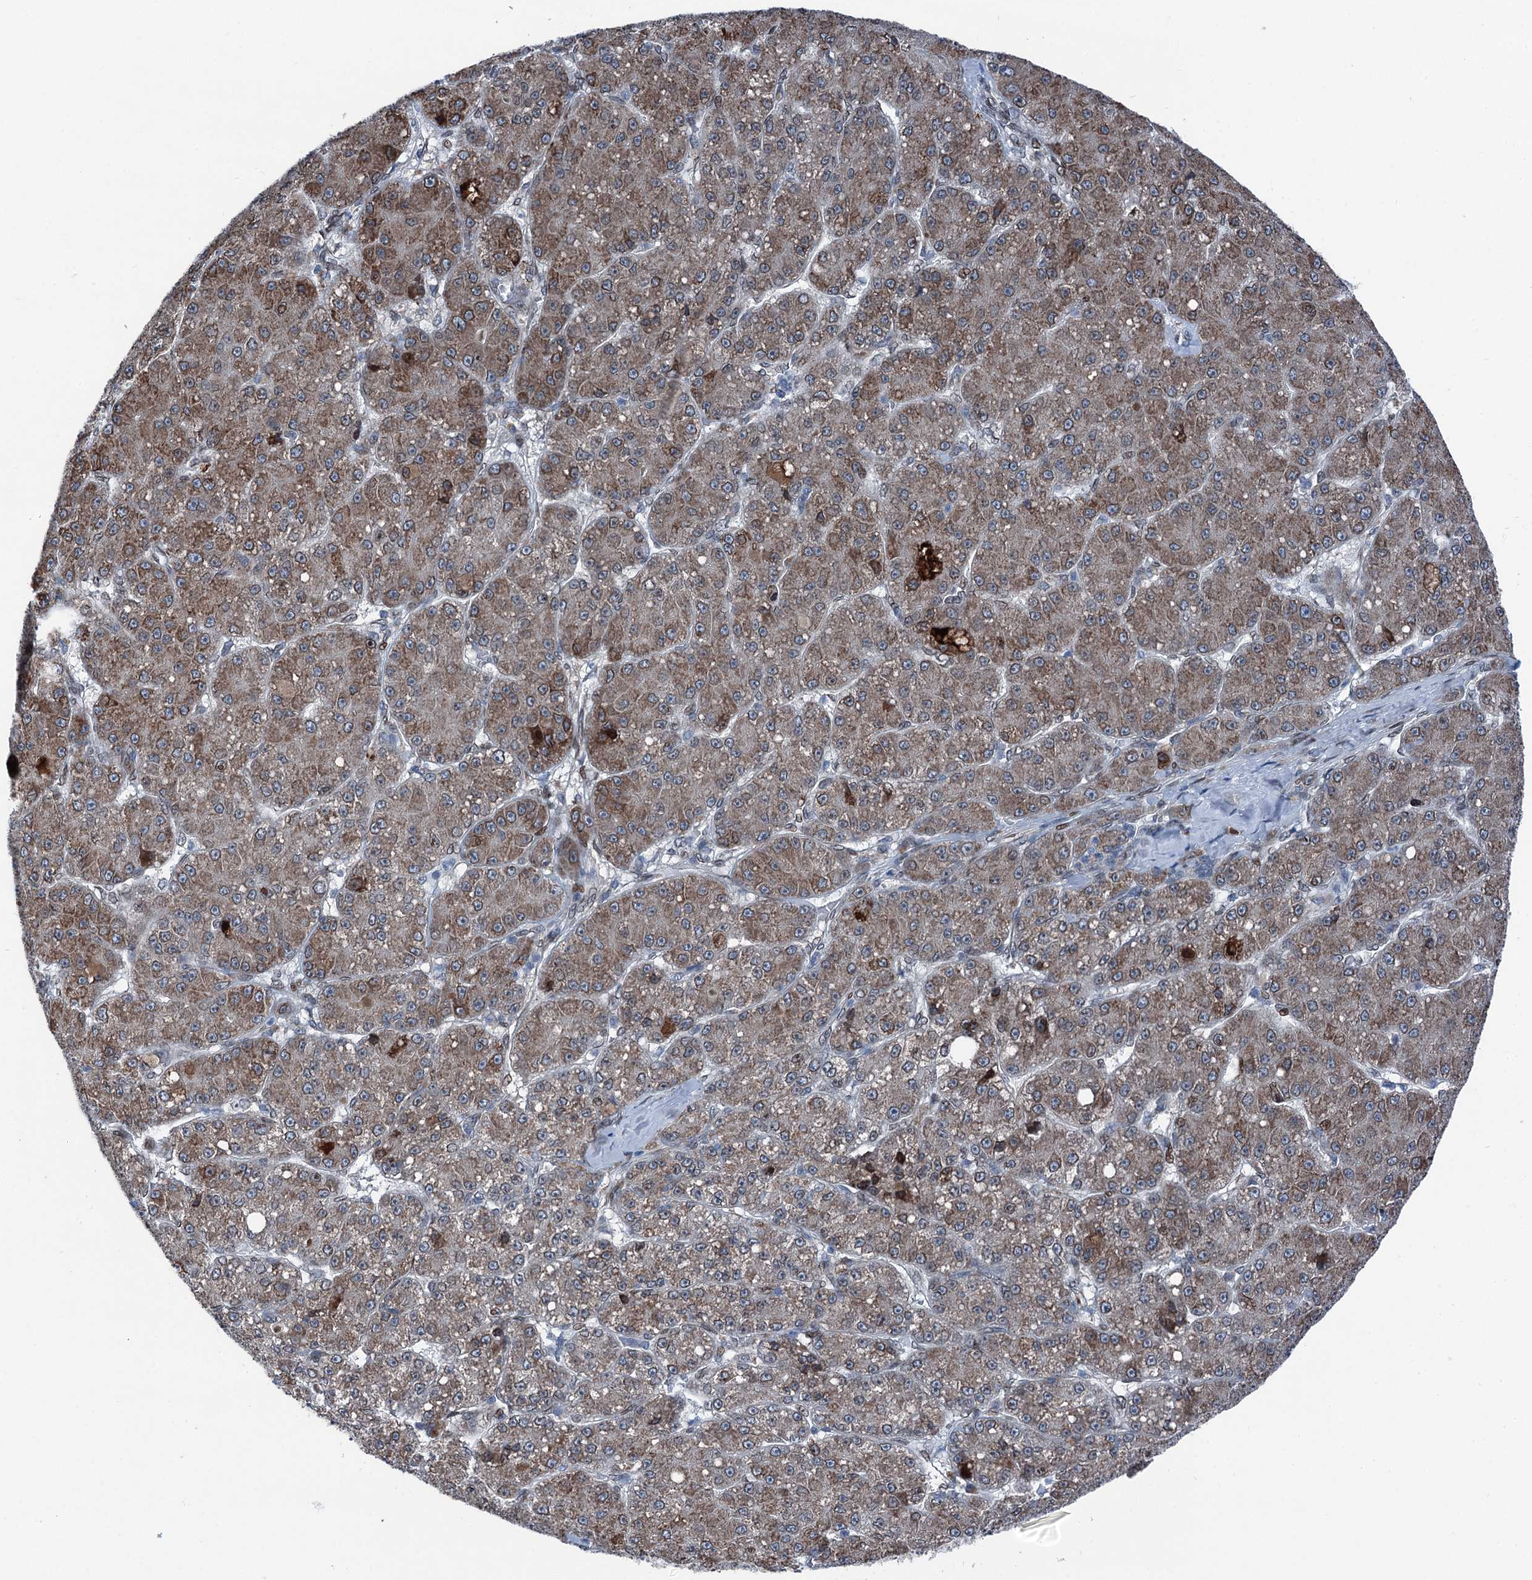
{"staining": {"intensity": "moderate", "quantity": ">75%", "location": "cytoplasmic/membranous"}, "tissue": "liver cancer", "cell_type": "Tumor cells", "image_type": "cancer", "snomed": [{"axis": "morphology", "description": "Carcinoma, Hepatocellular, NOS"}, {"axis": "topography", "description": "Liver"}], "caption": "A histopathology image showing moderate cytoplasmic/membranous positivity in about >75% of tumor cells in hepatocellular carcinoma (liver), as visualized by brown immunohistochemical staining.", "gene": "MRPL14", "patient": {"sex": "male", "age": 67}}